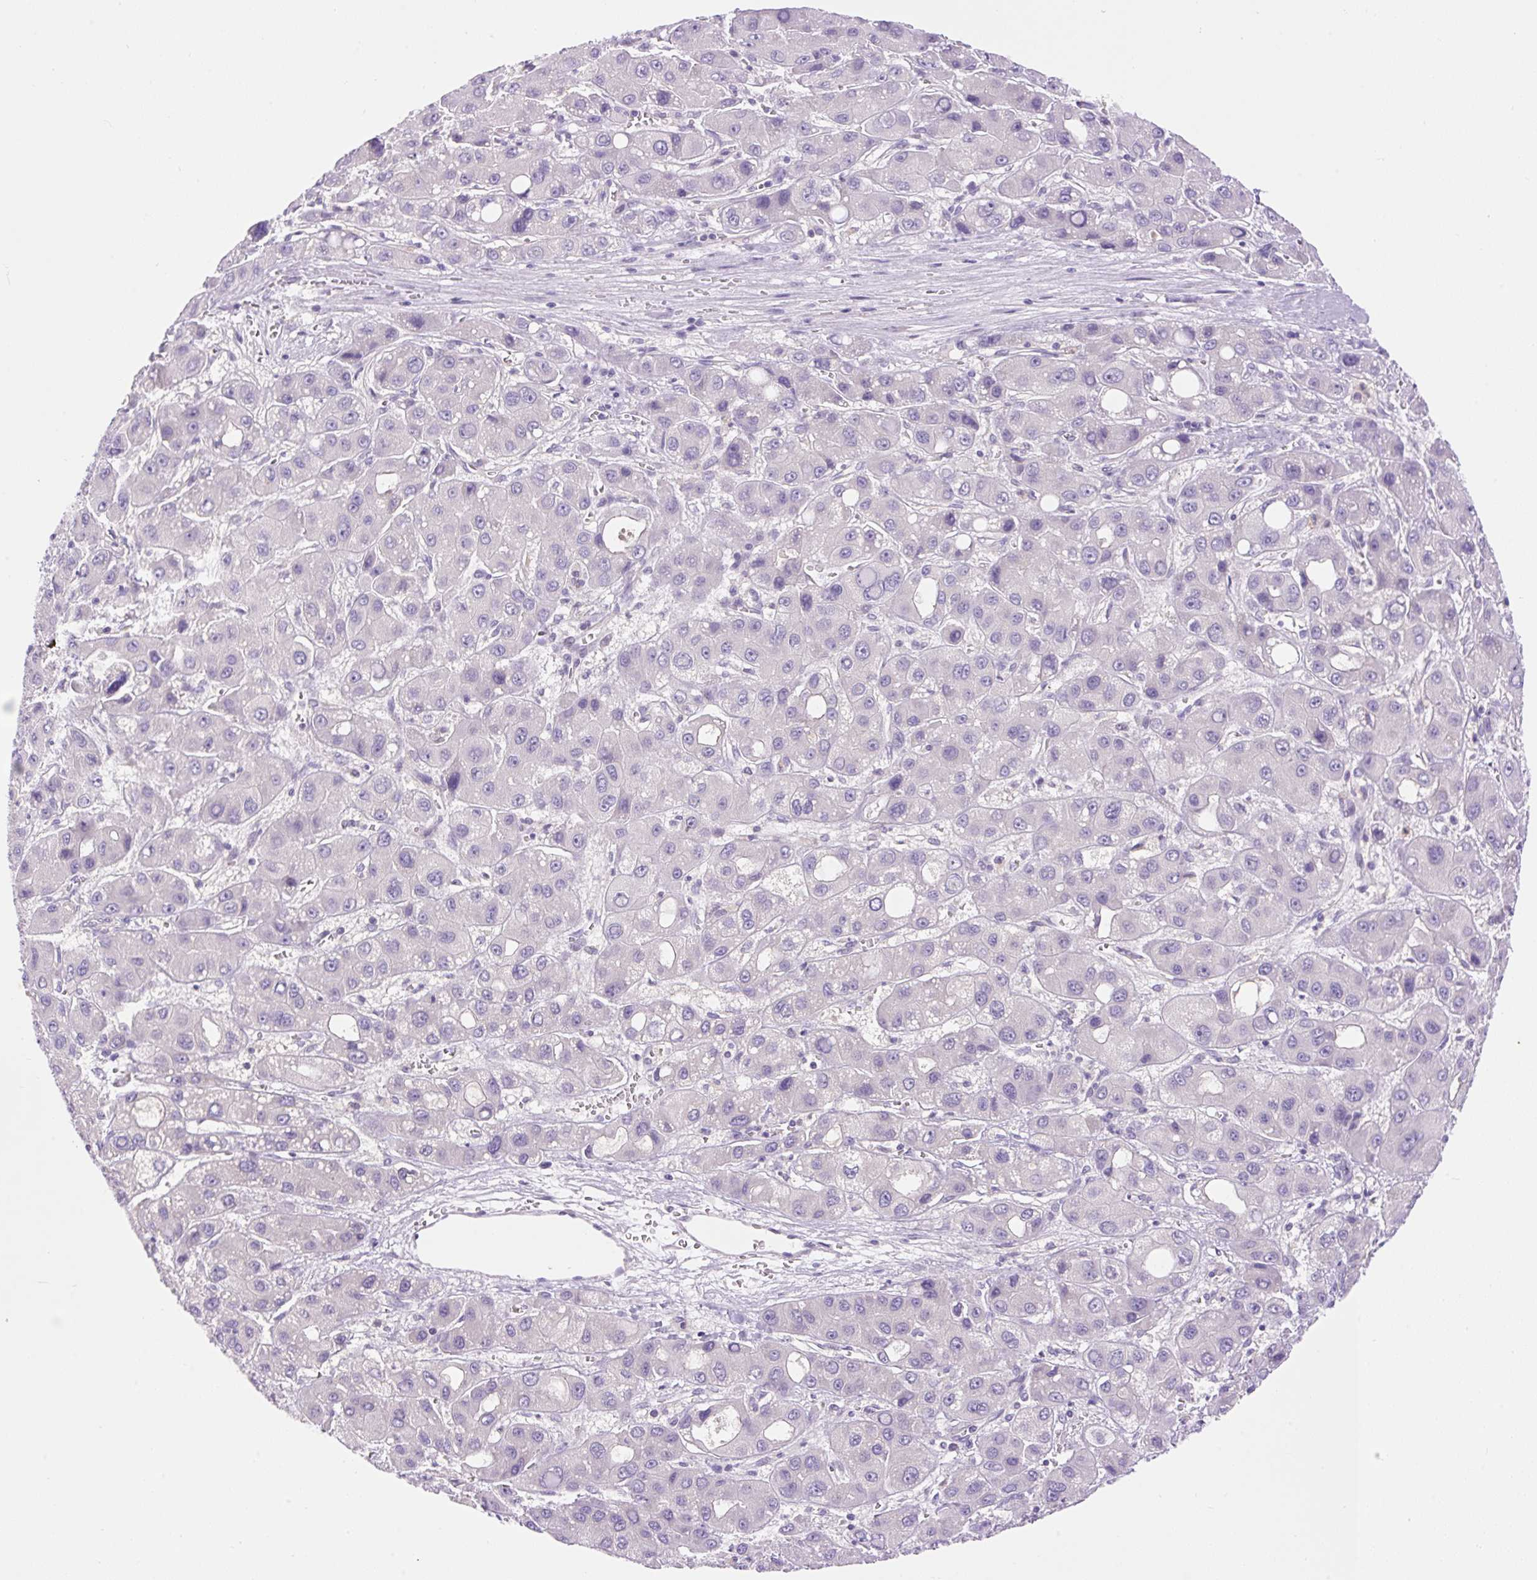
{"staining": {"intensity": "negative", "quantity": "none", "location": "none"}, "tissue": "liver cancer", "cell_type": "Tumor cells", "image_type": "cancer", "snomed": [{"axis": "morphology", "description": "Carcinoma, Hepatocellular, NOS"}, {"axis": "topography", "description": "Liver"}], "caption": "Human liver cancer stained for a protein using IHC demonstrates no staining in tumor cells.", "gene": "LHFPL5", "patient": {"sex": "male", "age": 55}}